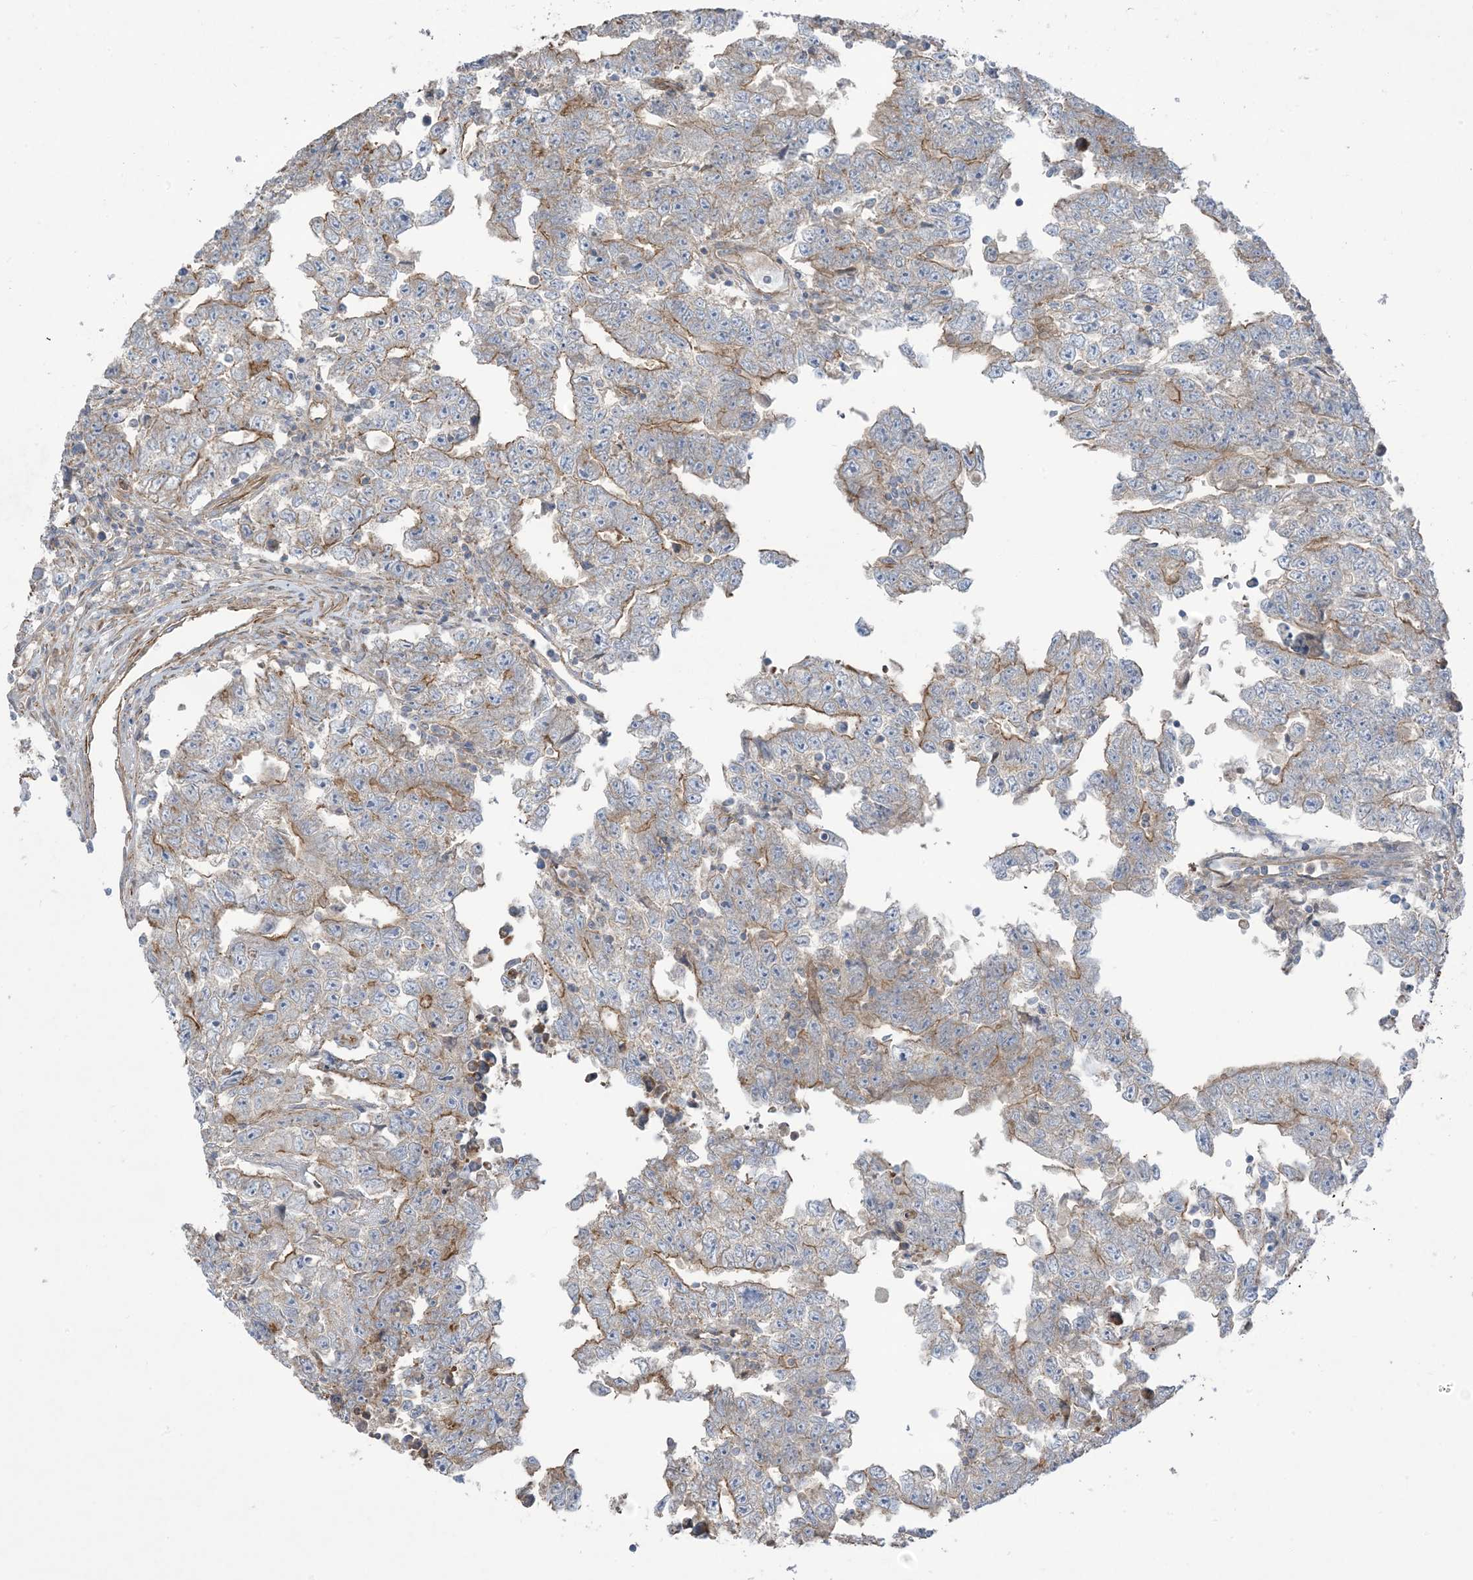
{"staining": {"intensity": "moderate", "quantity": "<25%", "location": "cytoplasmic/membranous"}, "tissue": "testis cancer", "cell_type": "Tumor cells", "image_type": "cancer", "snomed": [{"axis": "morphology", "description": "Carcinoma, Embryonal, NOS"}, {"axis": "topography", "description": "Testis"}], "caption": "Immunohistochemistry image of human testis cancer stained for a protein (brown), which displays low levels of moderate cytoplasmic/membranous expression in about <25% of tumor cells.", "gene": "CCNY", "patient": {"sex": "male", "age": 25}}